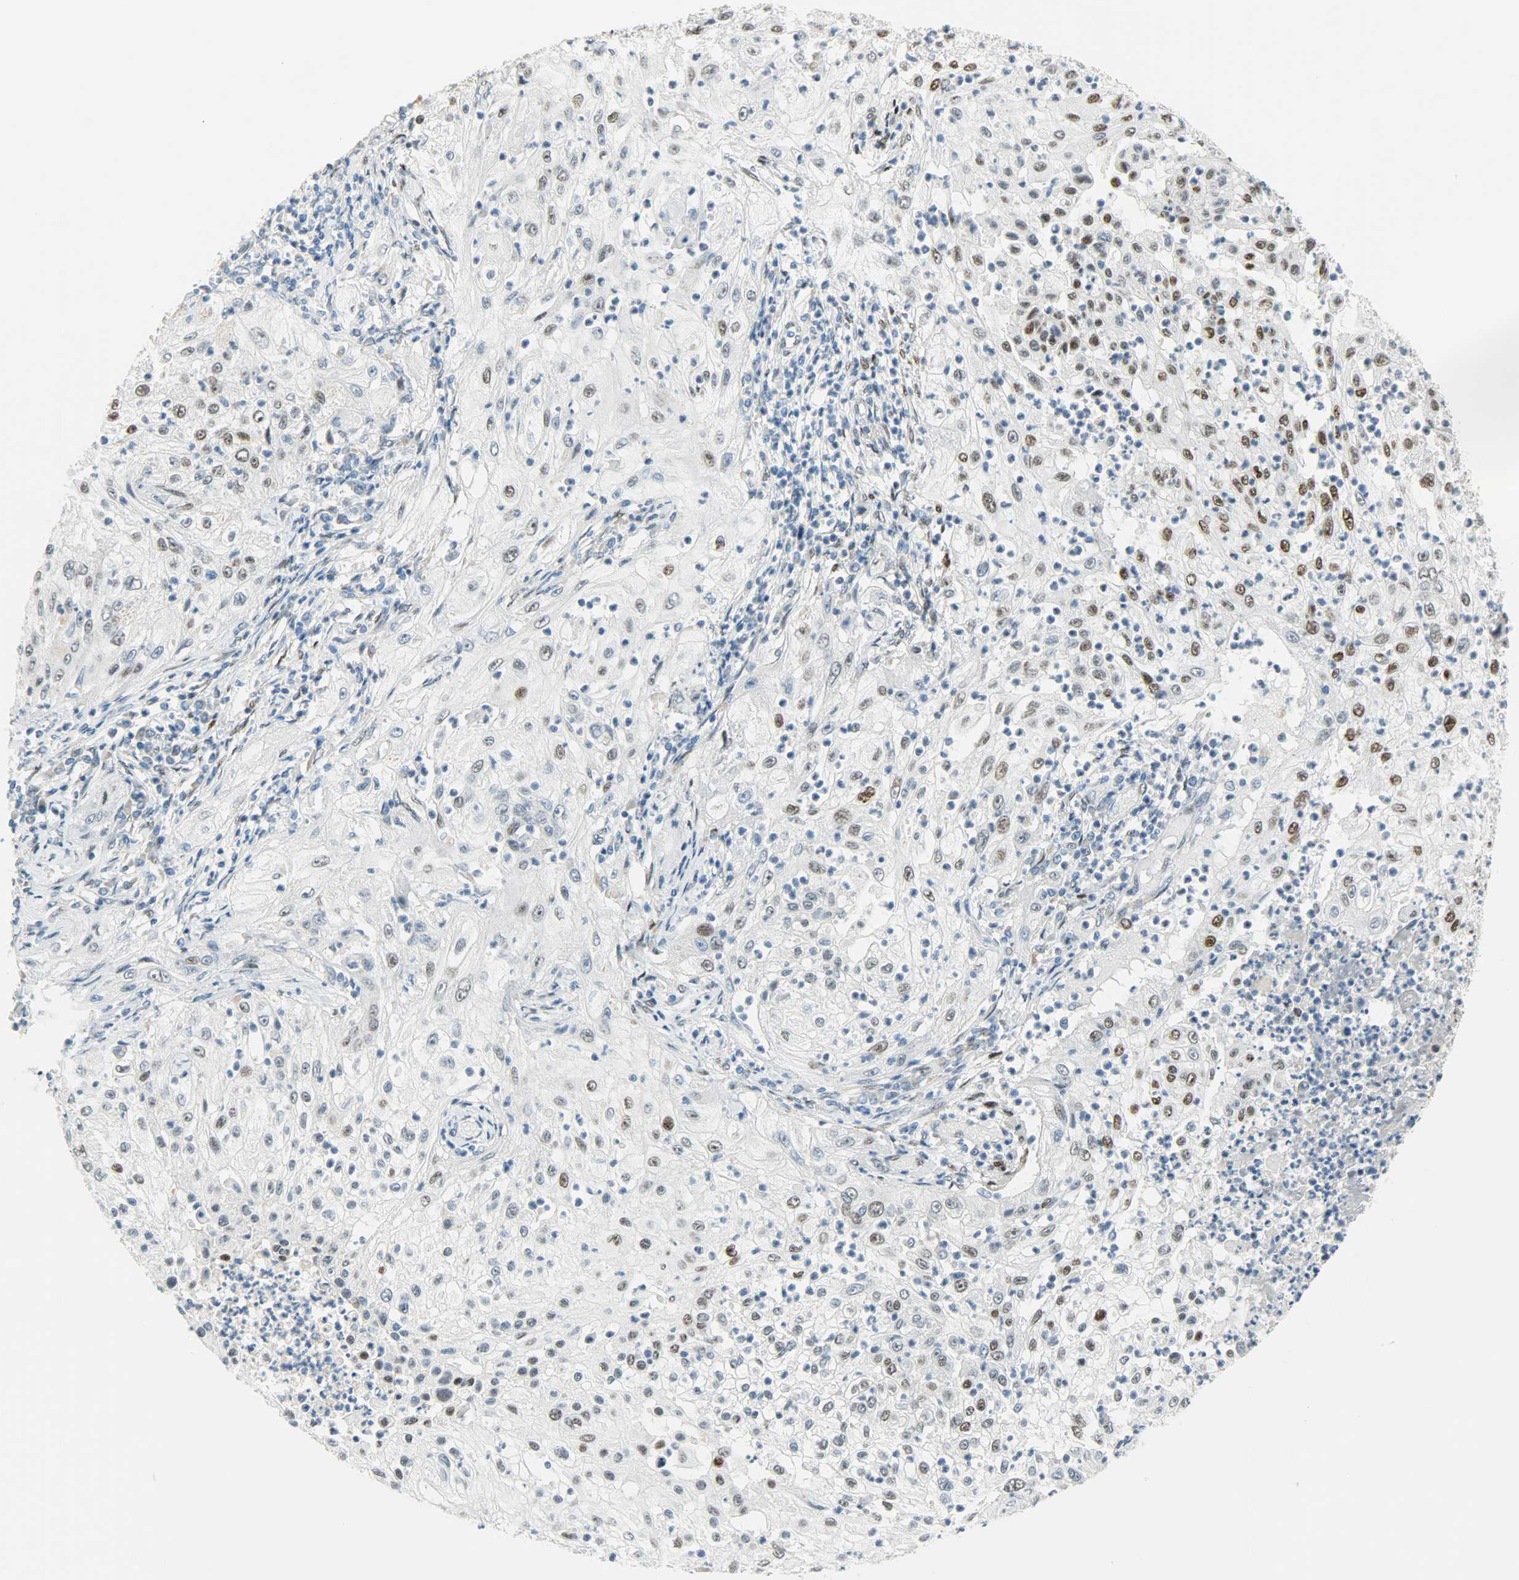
{"staining": {"intensity": "moderate", "quantity": "25%-75%", "location": "nuclear"}, "tissue": "lung cancer", "cell_type": "Tumor cells", "image_type": "cancer", "snomed": [{"axis": "morphology", "description": "Inflammation, NOS"}, {"axis": "morphology", "description": "Squamous cell carcinoma, NOS"}, {"axis": "topography", "description": "Lymph node"}, {"axis": "topography", "description": "Soft tissue"}, {"axis": "topography", "description": "Lung"}], "caption": "Lung cancer (squamous cell carcinoma) tissue reveals moderate nuclear expression in about 25%-75% of tumor cells, visualized by immunohistochemistry. Using DAB (brown) and hematoxylin (blue) stains, captured at high magnification using brightfield microscopy.", "gene": "JUNB", "patient": {"sex": "male", "age": 66}}